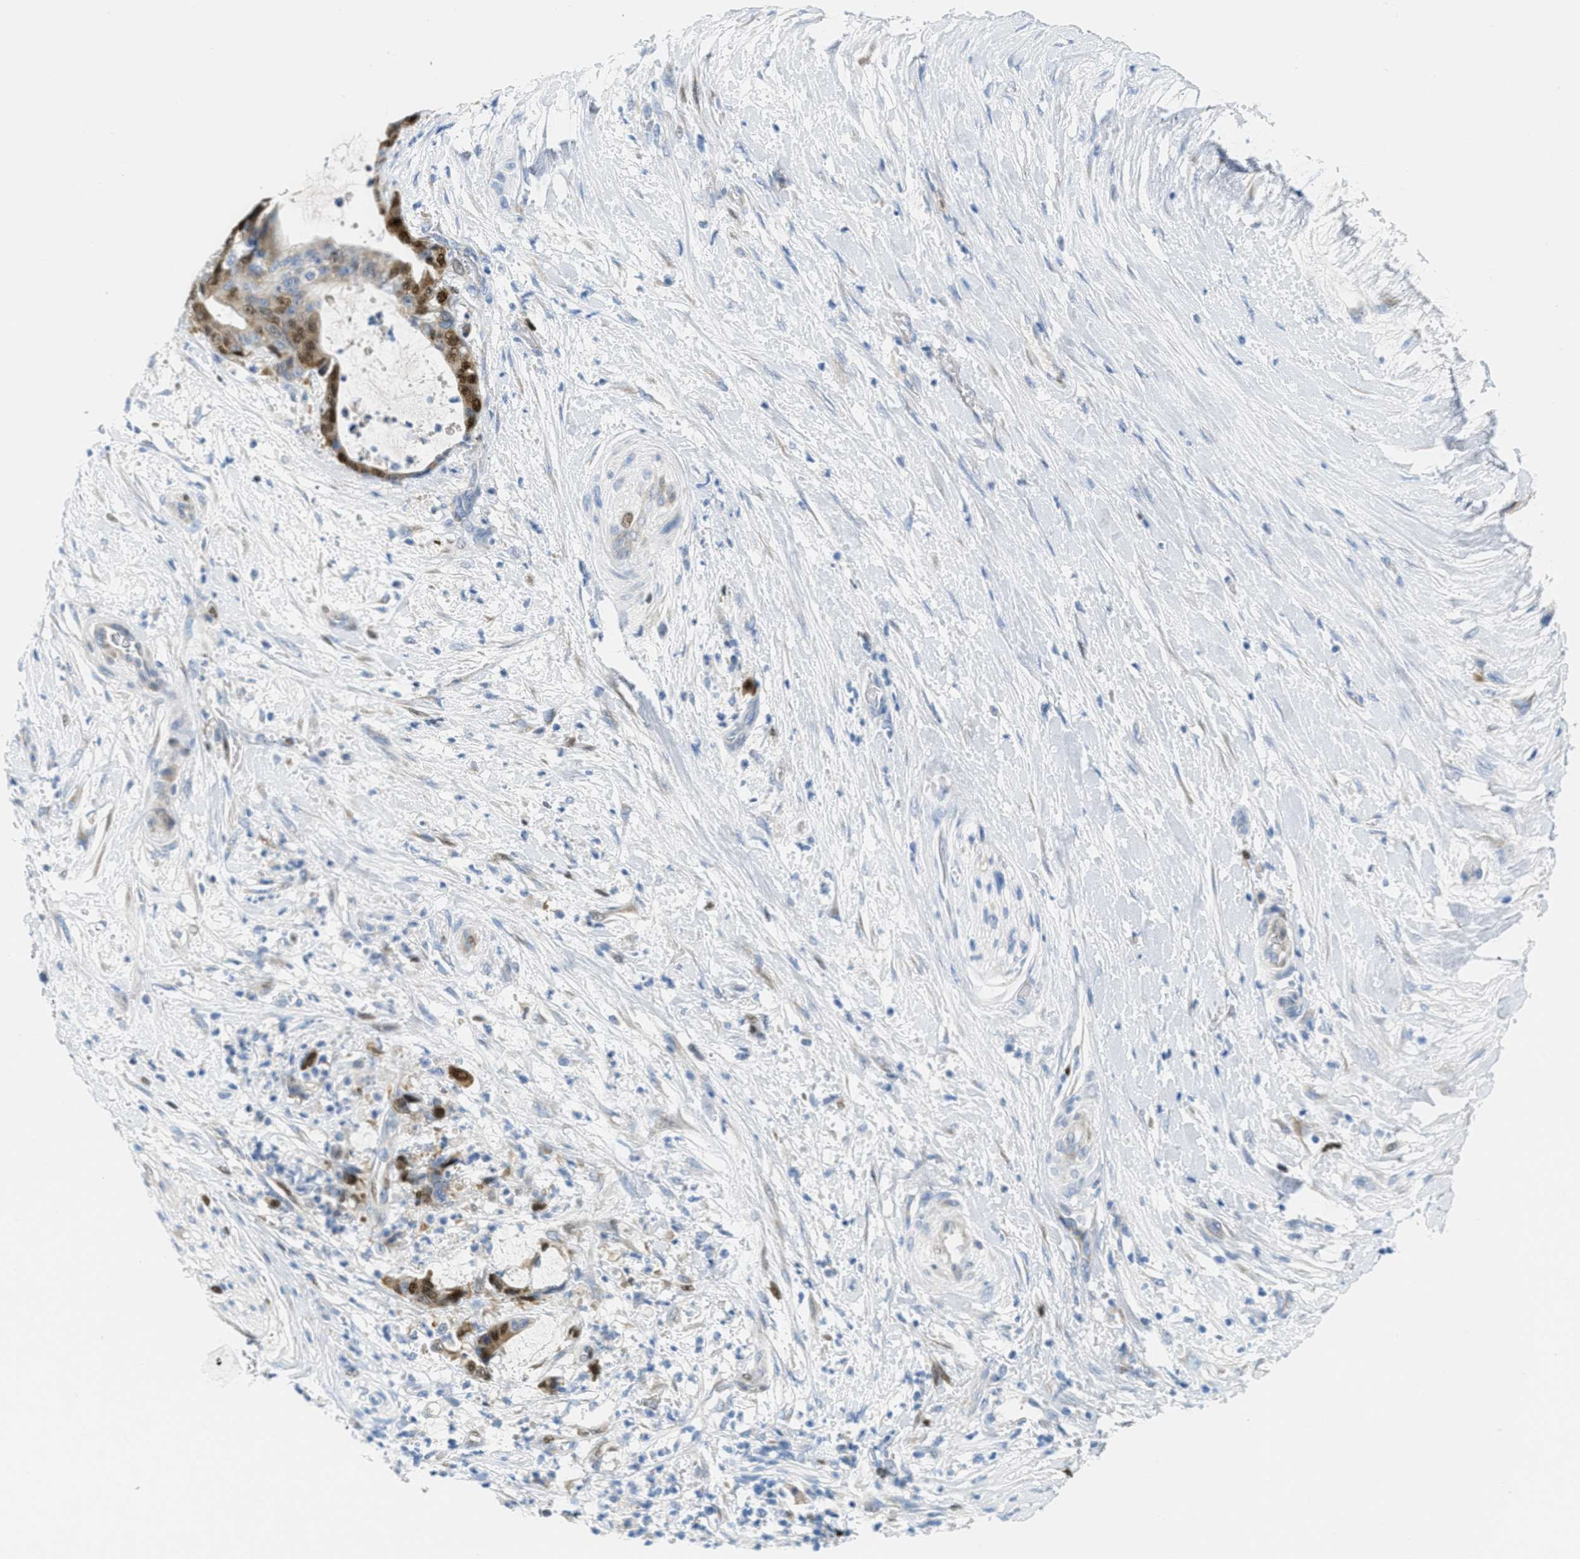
{"staining": {"intensity": "moderate", "quantity": ">75%", "location": "cytoplasmic/membranous,nuclear"}, "tissue": "liver cancer", "cell_type": "Tumor cells", "image_type": "cancer", "snomed": [{"axis": "morphology", "description": "Normal tissue, NOS"}, {"axis": "morphology", "description": "Cholangiocarcinoma"}, {"axis": "topography", "description": "Liver"}, {"axis": "topography", "description": "Peripheral nerve tissue"}], "caption": "Cholangiocarcinoma (liver) tissue displays moderate cytoplasmic/membranous and nuclear expression in approximately >75% of tumor cells, visualized by immunohistochemistry.", "gene": "ORC6", "patient": {"sex": "female", "age": 73}}